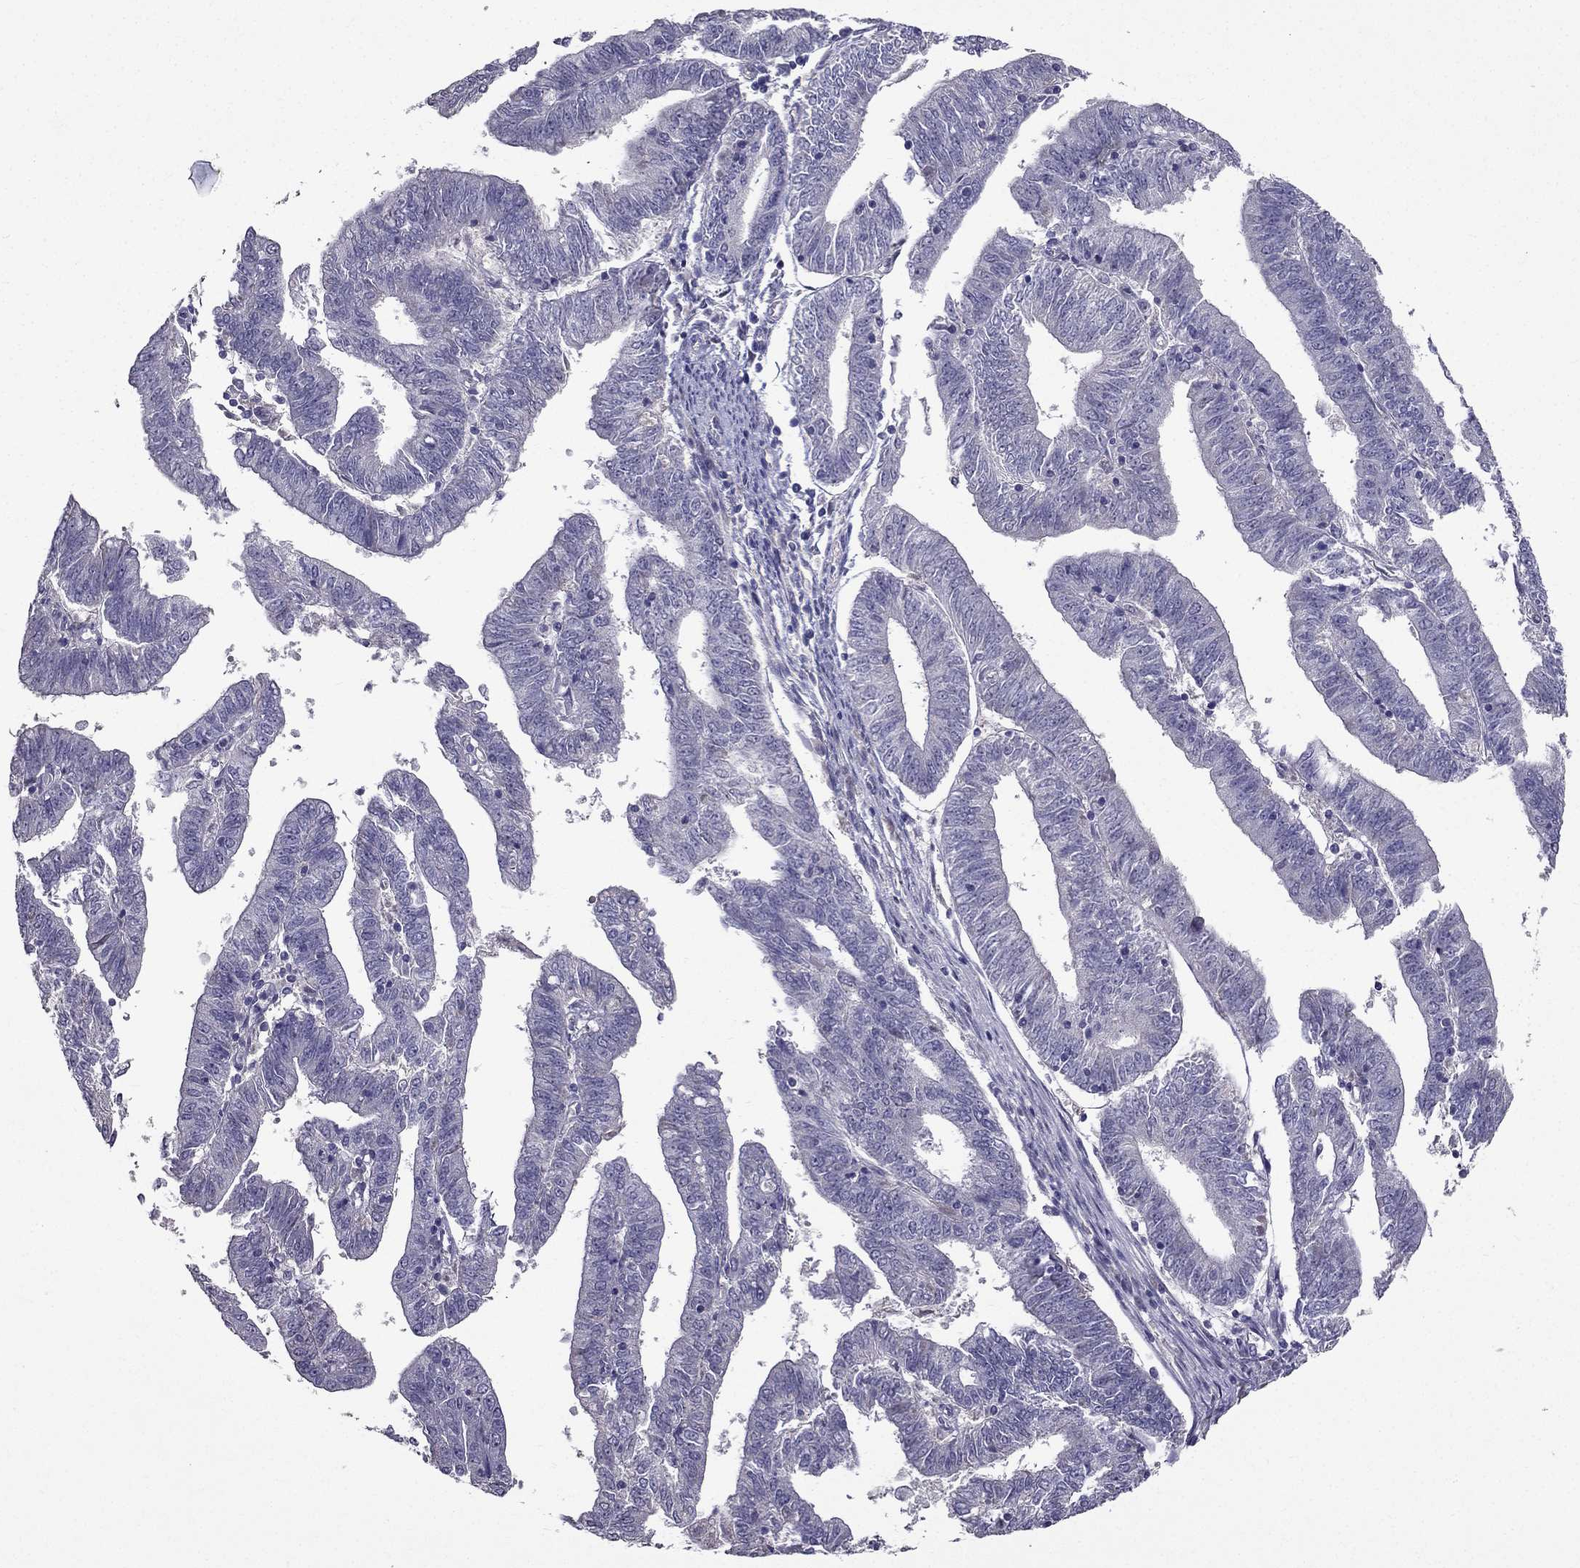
{"staining": {"intensity": "negative", "quantity": "none", "location": "none"}, "tissue": "endometrial cancer", "cell_type": "Tumor cells", "image_type": "cancer", "snomed": [{"axis": "morphology", "description": "Adenocarcinoma, NOS"}, {"axis": "topography", "description": "Endometrium"}], "caption": "Immunohistochemistry of endometrial adenocarcinoma reveals no positivity in tumor cells.", "gene": "DUSP15", "patient": {"sex": "female", "age": 82}}